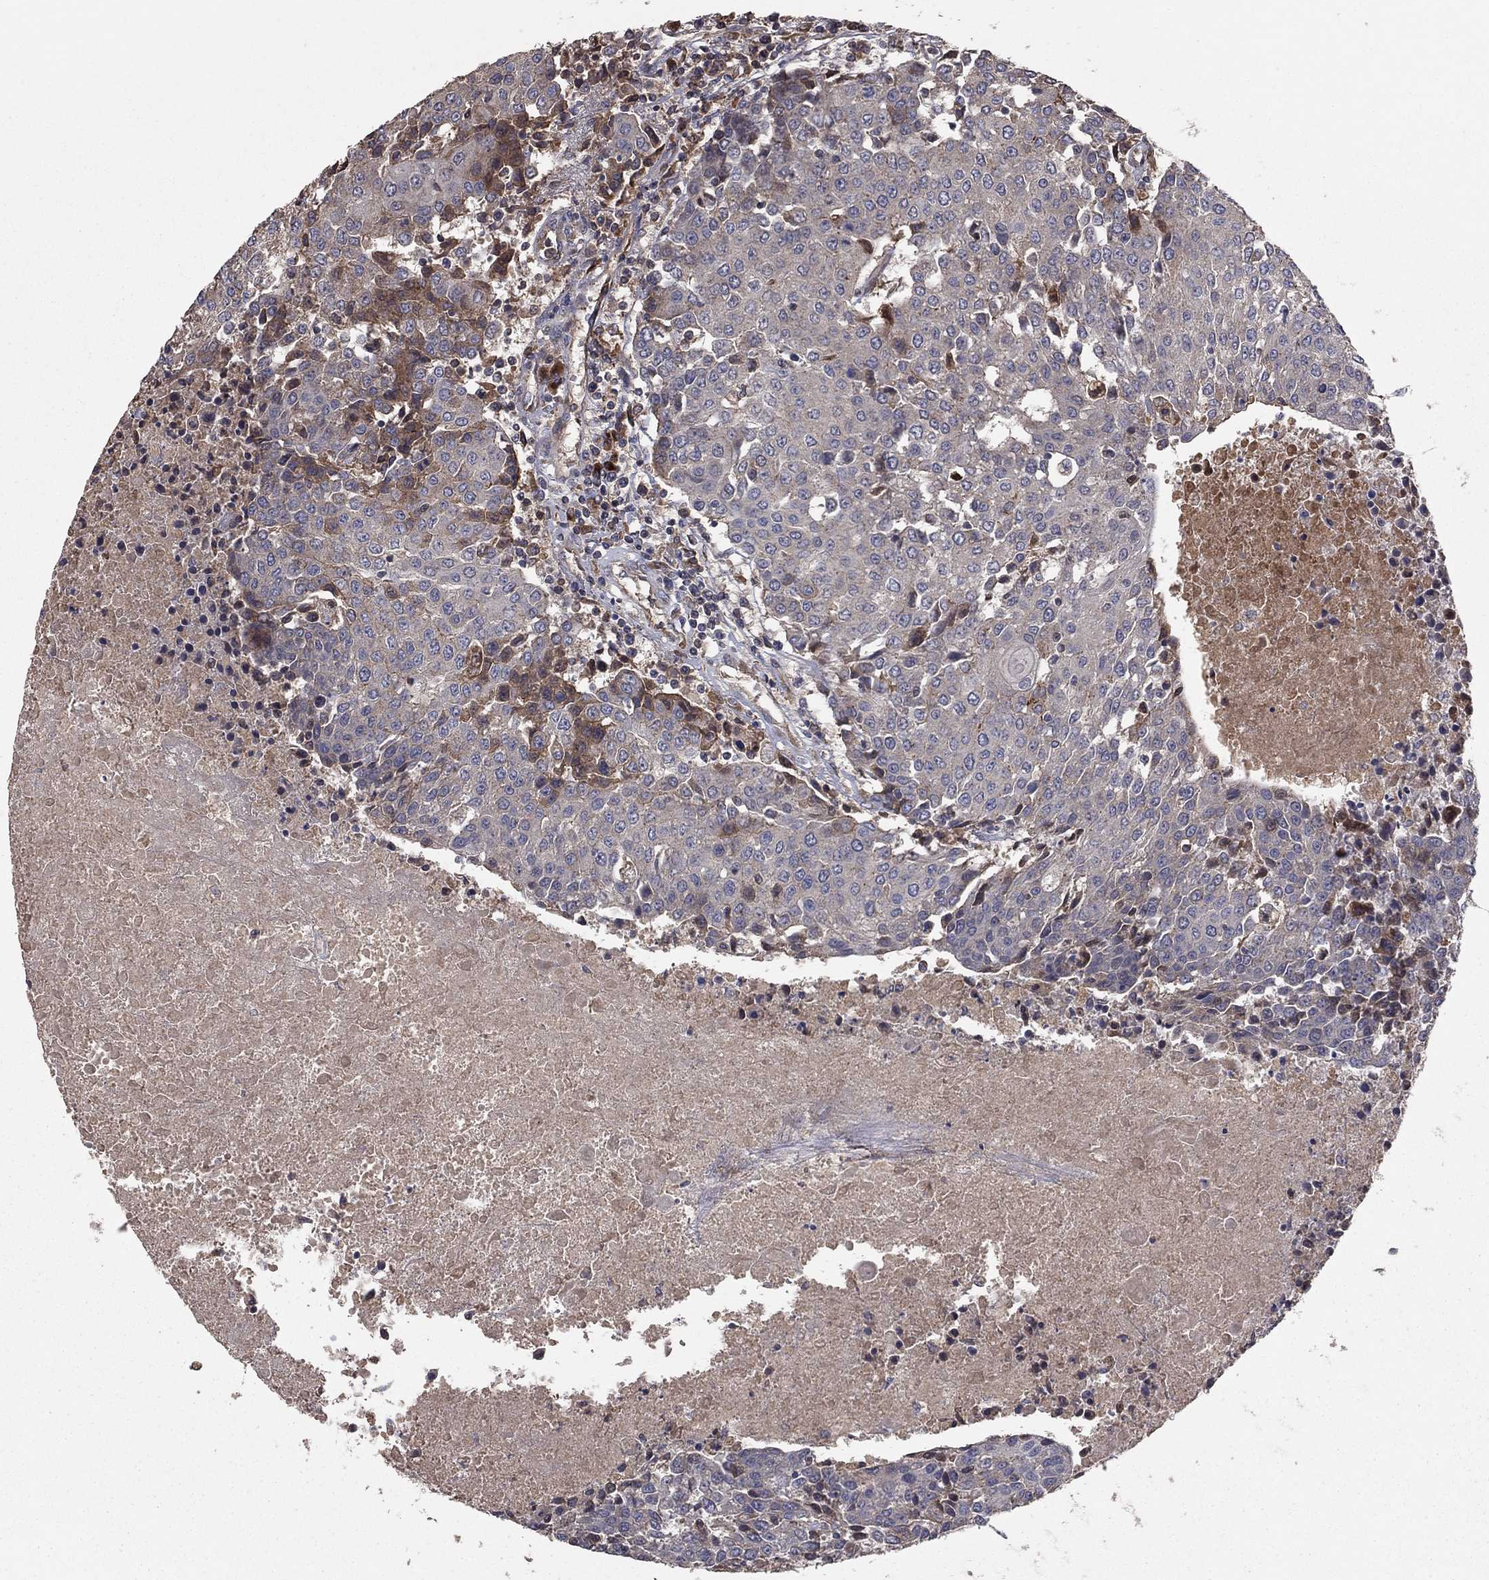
{"staining": {"intensity": "negative", "quantity": "none", "location": "none"}, "tissue": "urothelial cancer", "cell_type": "Tumor cells", "image_type": "cancer", "snomed": [{"axis": "morphology", "description": "Urothelial carcinoma, High grade"}, {"axis": "topography", "description": "Urinary bladder"}], "caption": "Urothelial cancer was stained to show a protein in brown. There is no significant expression in tumor cells.", "gene": "FLT4", "patient": {"sex": "female", "age": 85}}